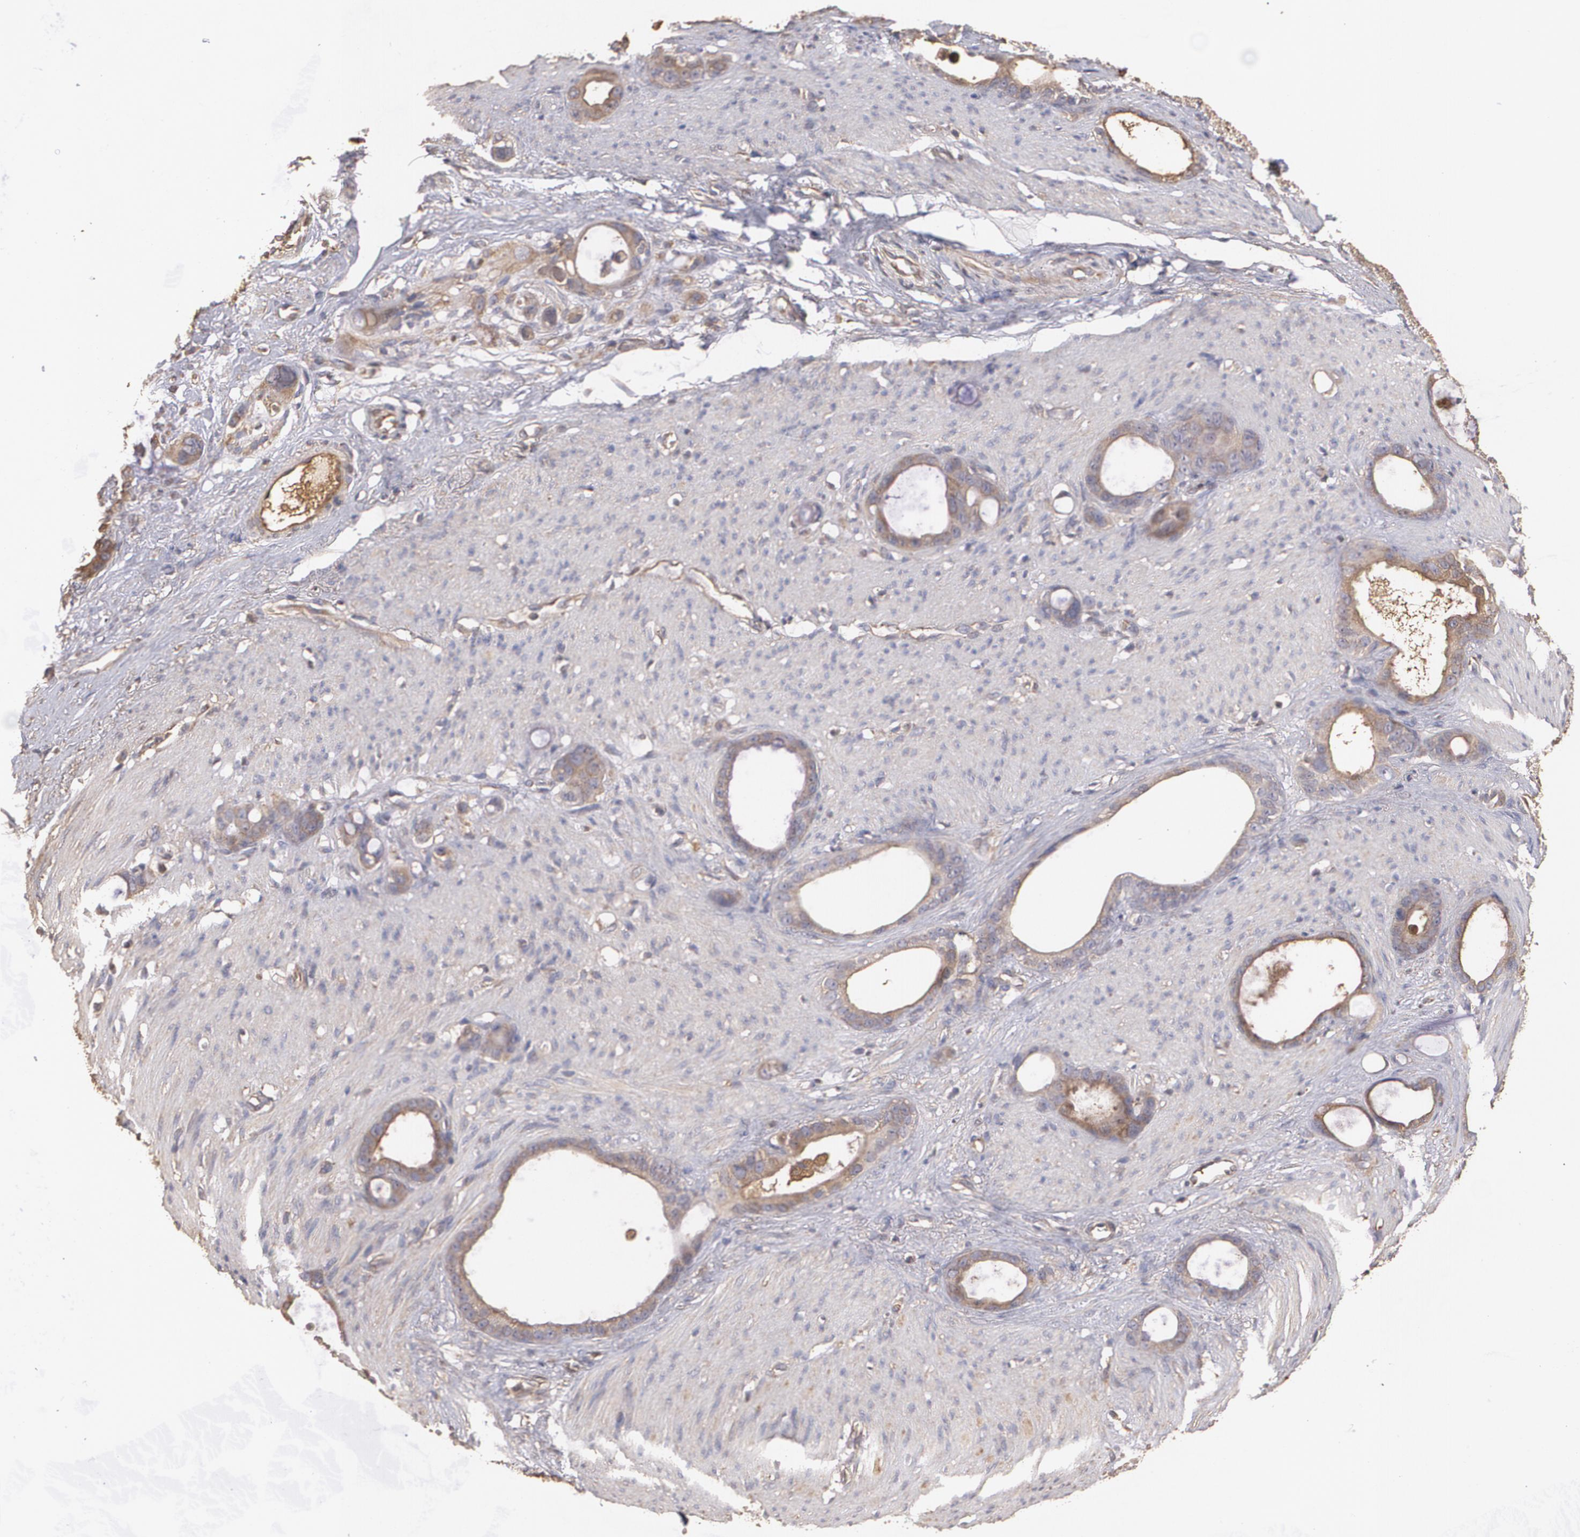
{"staining": {"intensity": "weak", "quantity": ">75%", "location": "cytoplasmic/membranous"}, "tissue": "stomach cancer", "cell_type": "Tumor cells", "image_type": "cancer", "snomed": [{"axis": "morphology", "description": "Adenocarcinoma, NOS"}, {"axis": "topography", "description": "Stomach"}], "caption": "Stomach adenocarcinoma stained with a brown dye displays weak cytoplasmic/membranous positive expression in approximately >75% of tumor cells.", "gene": "PON1", "patient": {"sex": "female", "age": 75}}